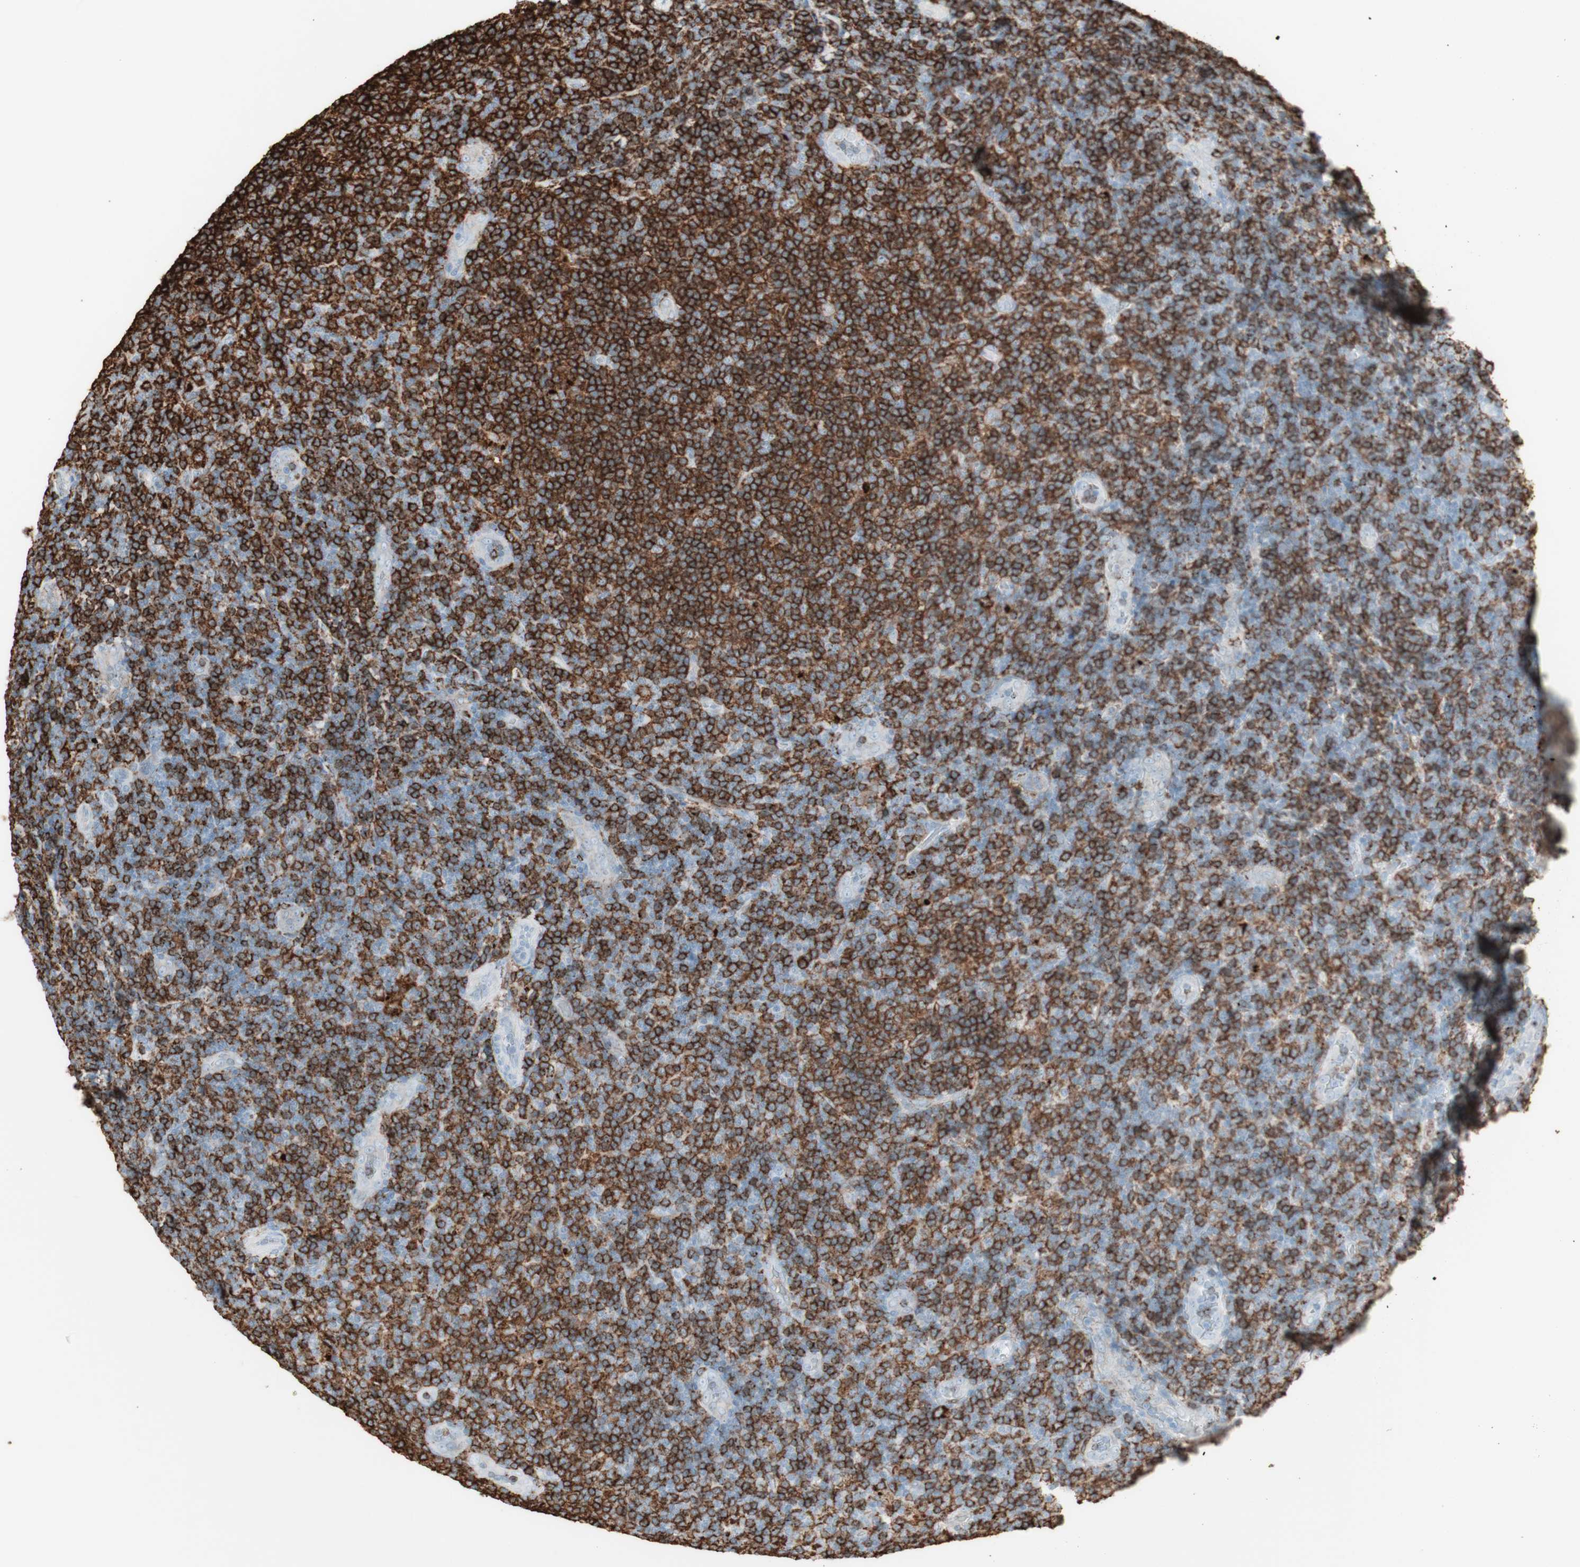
{"staining": {"intensity": "strong", "quantity": ">75%", "location": "cytoplasmic/membranous"}, "tissue": "lymphoma", "cell_type": "Tumor cells", "image_type": "cancer", "snomed": [{"axis": "morphology", "description": "Malignant lymphoma, non-Hodgkin's type, Low grade"}, {"axis": "topography", "description": "Lymph node"}], "caption": "The histopathology image shows staining of malignant lymphoma, non-Hodgkin's type (low-grade), revealing strong cytoplasmic/membranous protein expression (brown color) within tumor cells.", "gene": "HLA-DPB1", "patient": {"sex": "male", "age": 83}}